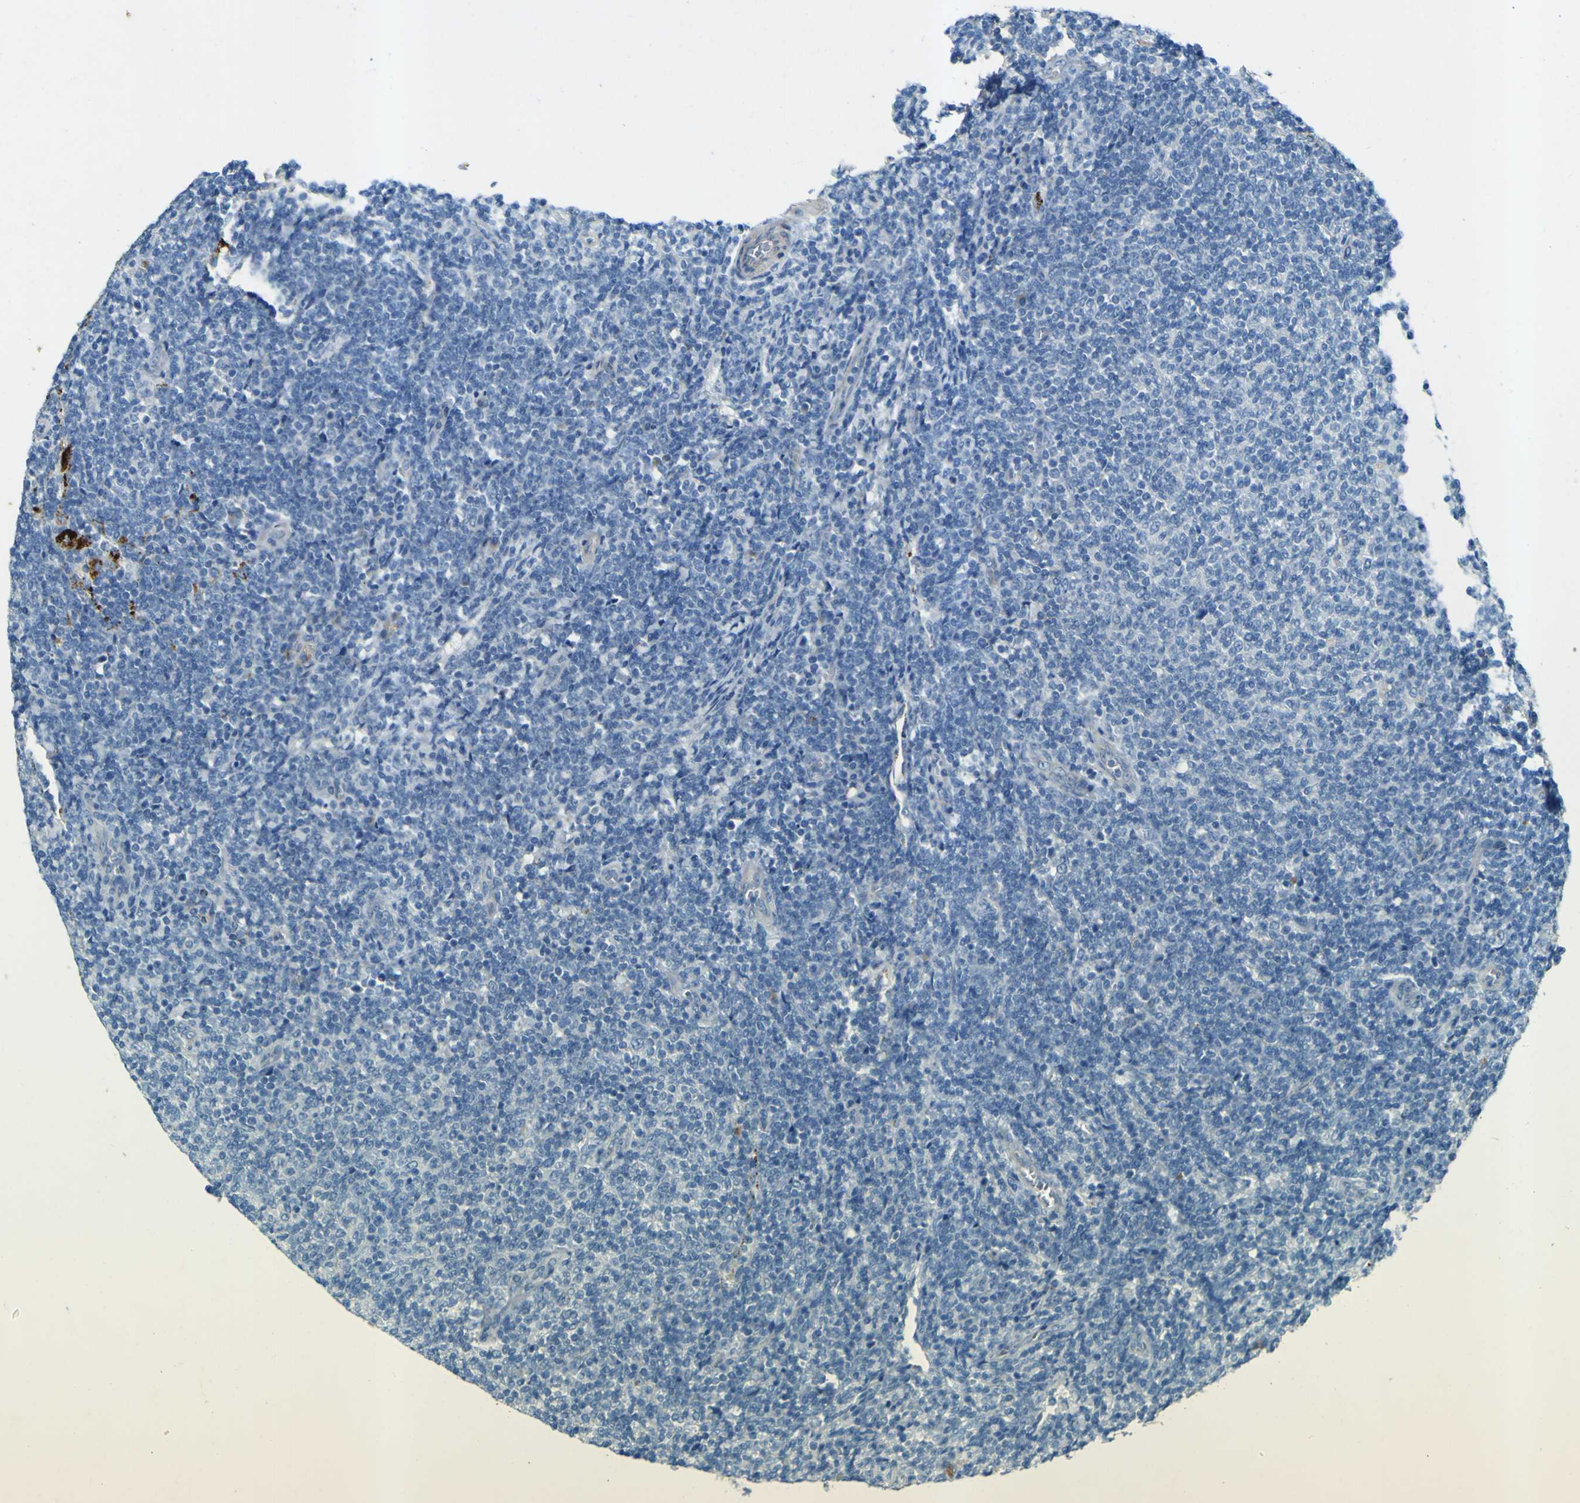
{"staining": {"intensity": "negative", "quantity": "none", "location": "none"}, "tissue": "lymphoma", "cell_type": "Tumor cells", "image_type": "cancer", "snomed": [{"axis": "morphology", "description": "Malignant lymphoma, non-Hodgkin's type, Low grade"}, {"axis": "topography", "description": "Lymph node"}], "caption": "Micrograph shows no significant protein staining in tumor cells of lymphoma. (Immunohistochemistry, brightfield microscopy, high magnification).", "gene": "PDE9A", "patient": {"sex": "male", "age": 66}}